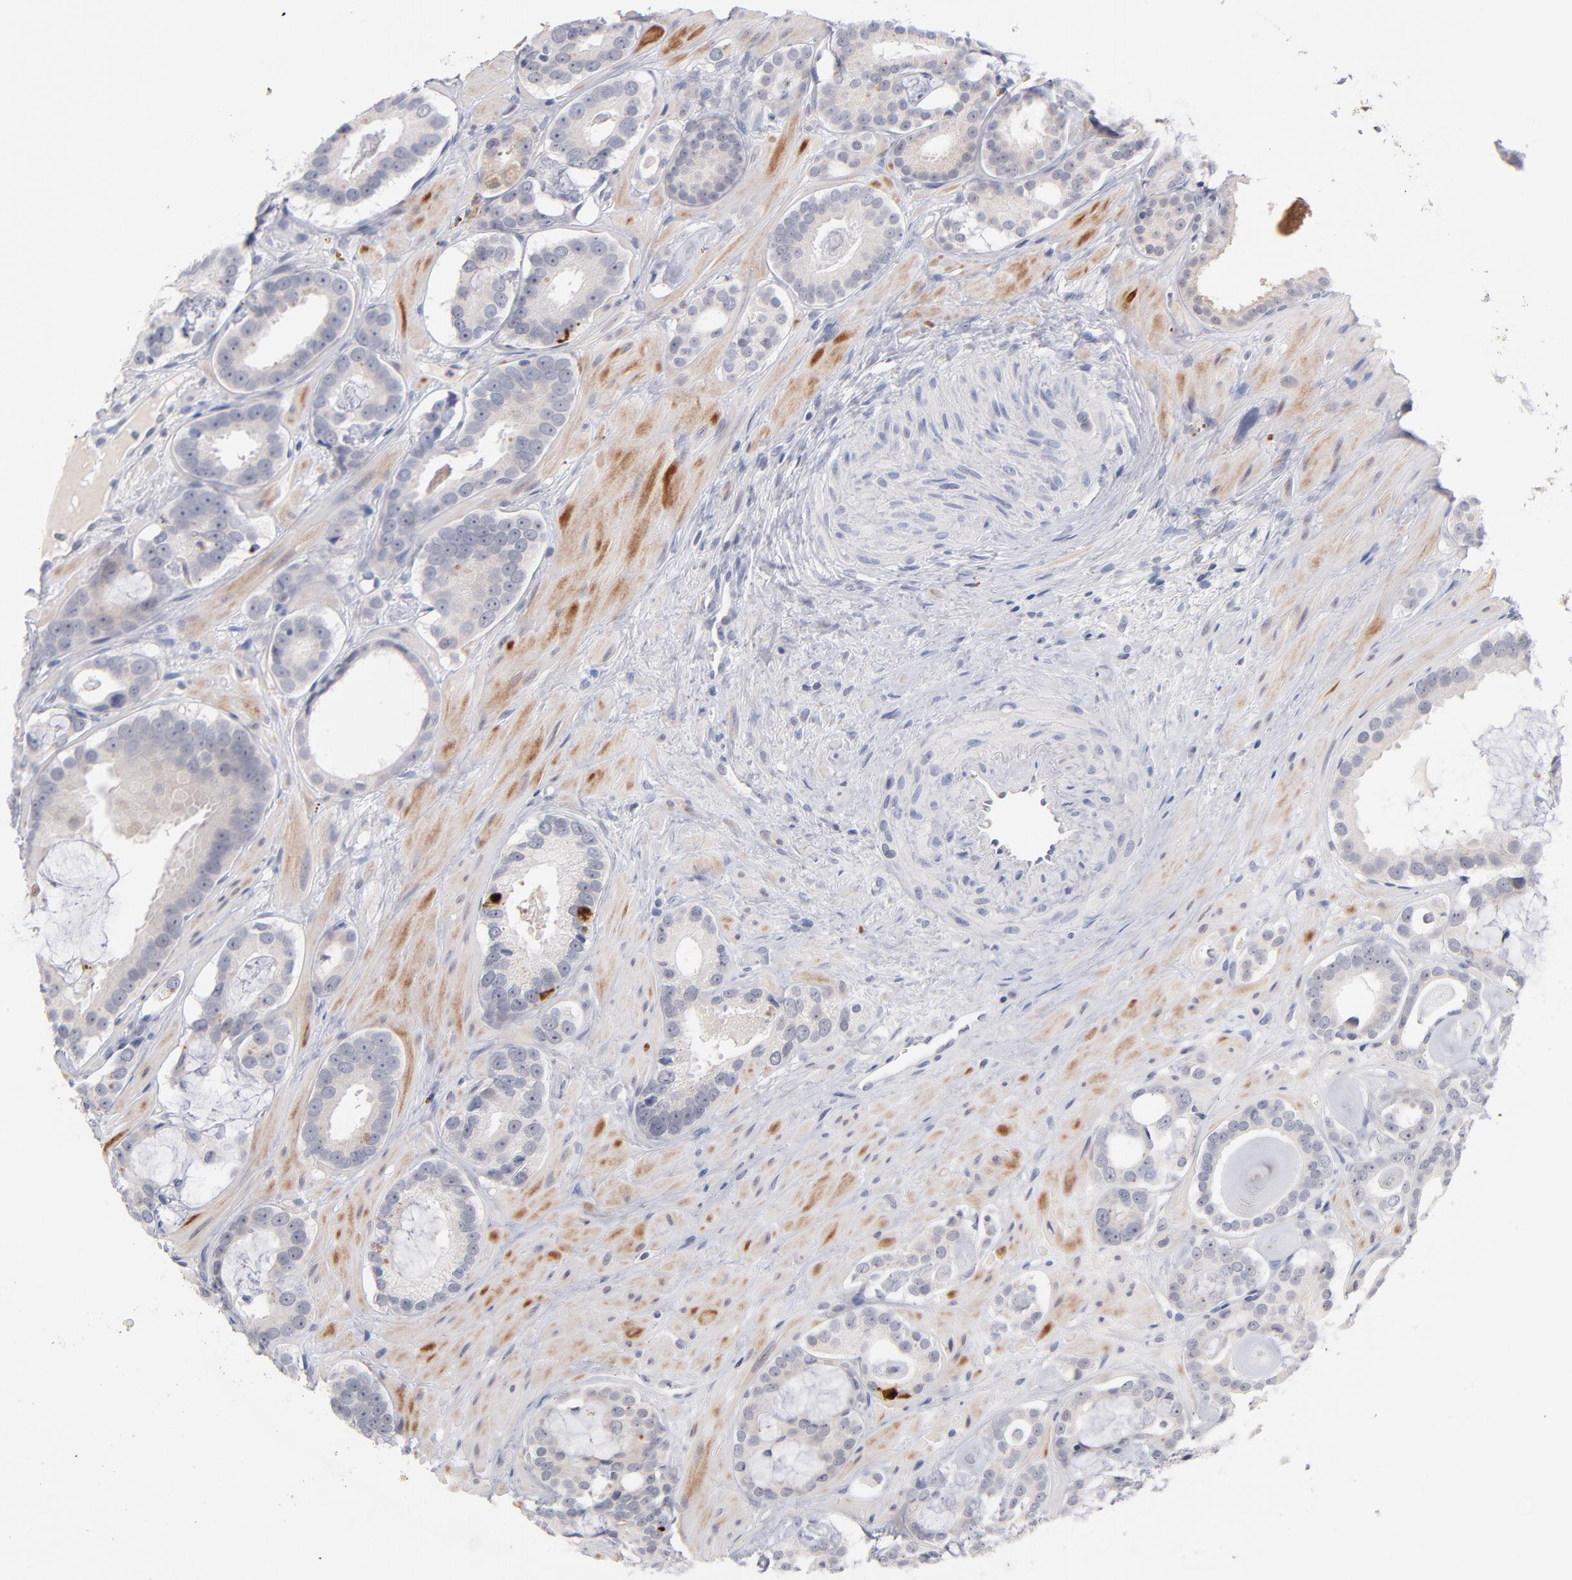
{"staining": {"intensity": "negative", "quantity": "none", "location": "none"}, "tissue": "prostate cancer", "cell_type": "Tumor cells", "image_type": "cancer", "snomed": [{"axis": "morphology", "description": "Adenocarcinoma, Low grade"}, {"axis": "topography", "description": "Prostate"}], "caption": "Tumor cells show no significant expression in prostate cancer (adenocarcinoma (low-grade)).", "gene": "PARP1", "patient": {"sex": "male", "age": 57}}